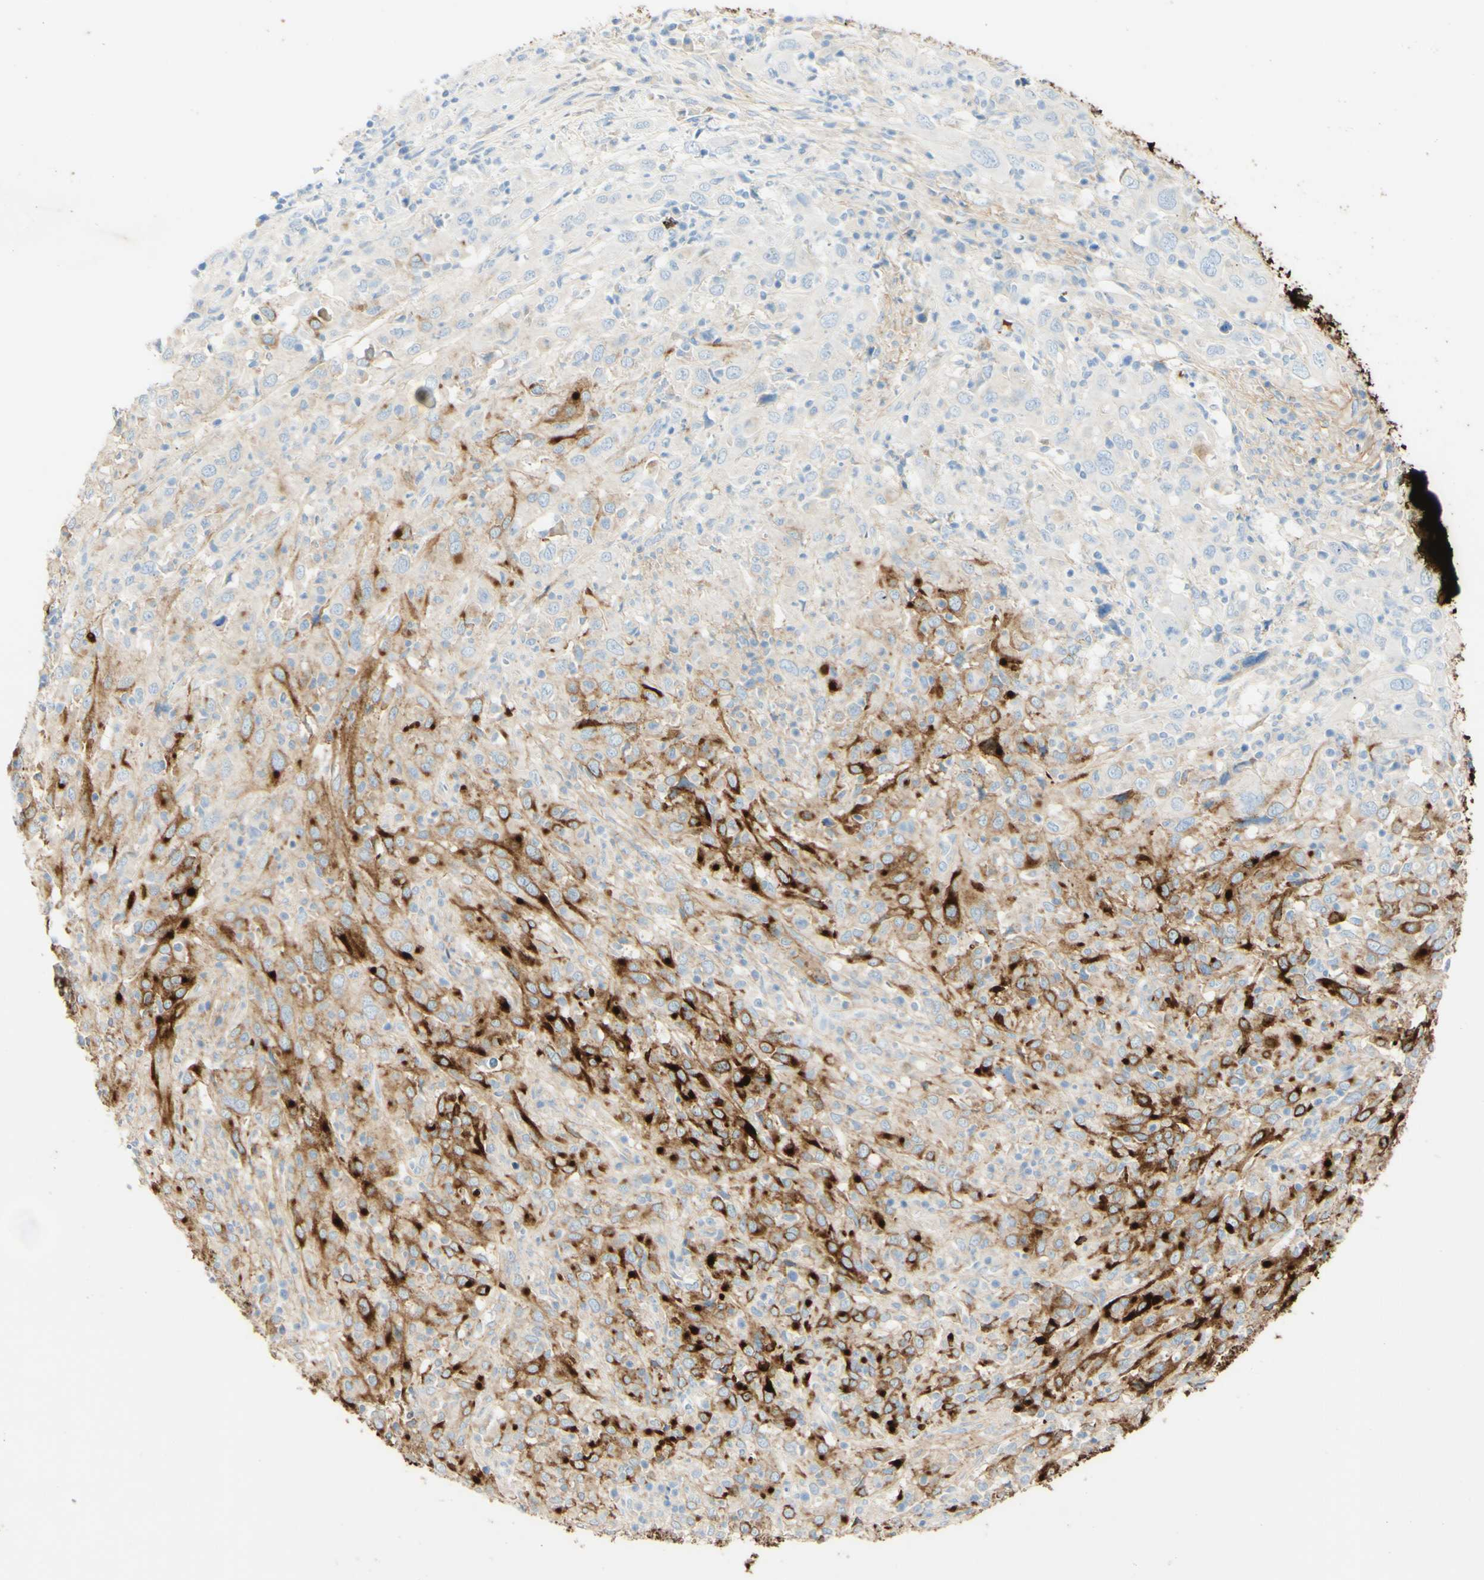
{"staining": {"intensity": "strong", "quantity": "25%-75%", "location": "cytoplasmic/membranous"}, "tissue": "cervical cancer", "cell_type": "Tumor cells", "image_type": "cancer", "snomed": [{"axis": "morphology", "description": "Squamous cell carcinoma, NOS"}, {"axis": "topography", "description": "Cervix"}], "caption": "A micrograph of human cervical squamous cell carcinoma stained for a protein exhibits strong cytoplasmic/membranous brown staining in tumor cells. (brown staining indicates protein expression, while blue staining denotes nuclei).", "gene": "PIGR", "patient": {"sex": "female", "age": 46}}